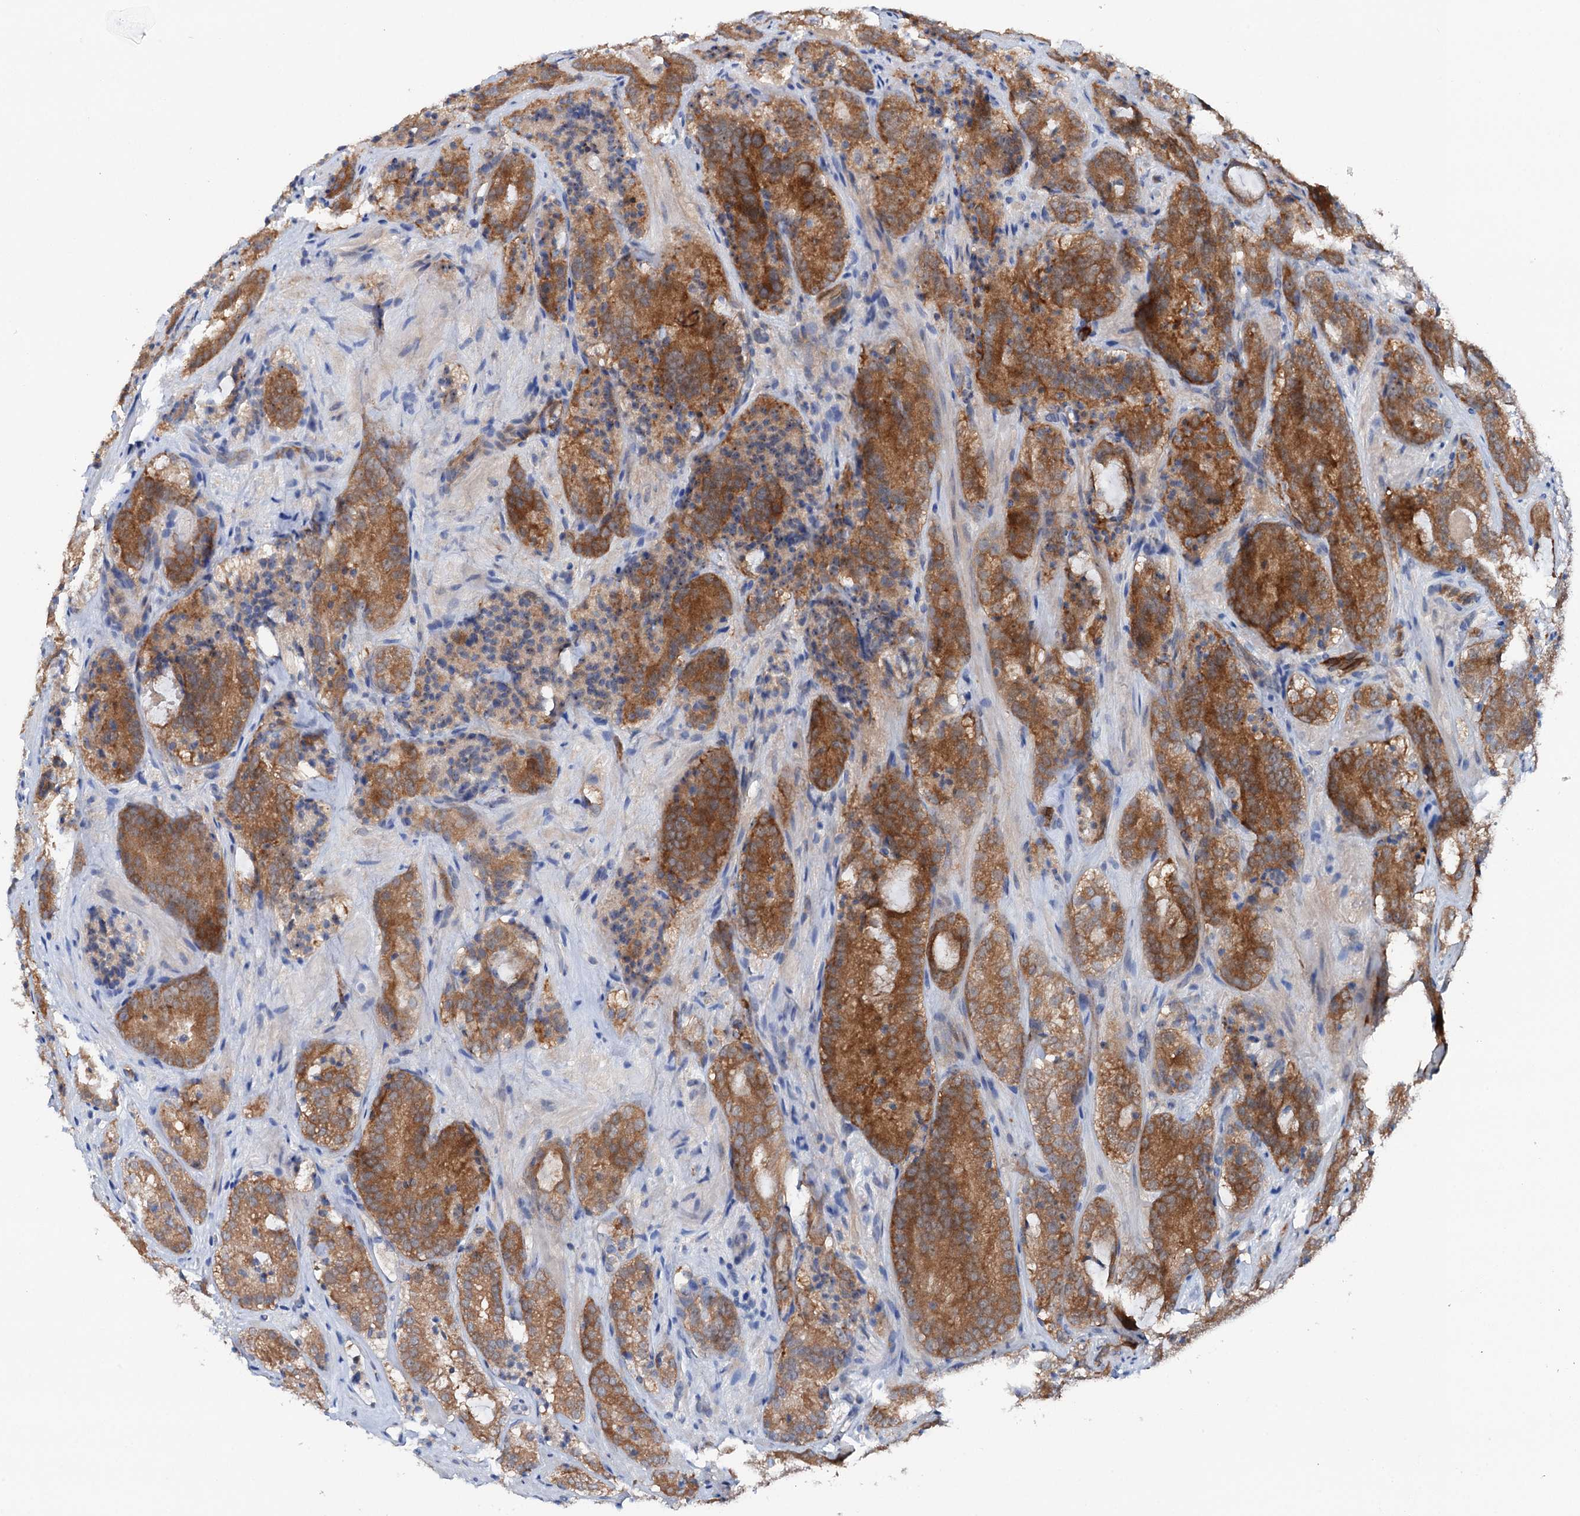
{"staining": {"intensity": "strong", "quantity": ">75%", "location": "cytoplasmic/membranous"}, "tissue": "prostate cancer", "cell_type": "Tumor cells", "image_type": "cancer", "snomed": [{"axis": "morphology", "description": "Adenocarcinoma, High grade"}, {"axis": "topography", "description": "Prostate"}], "caption": "Immunohistochemical staining of prostate cancer (high-grade adenocarcinoma) shows strong cytoplasmic/membranous protein positivity in approximately >75% of tumor cells. The staining was performed using DAB, with brown indicating positive protein expression. Nuclei are stained blue with hematoxylin.", "gene": "SHROOM1", "patient": {"sex": "male", "age": 57}}